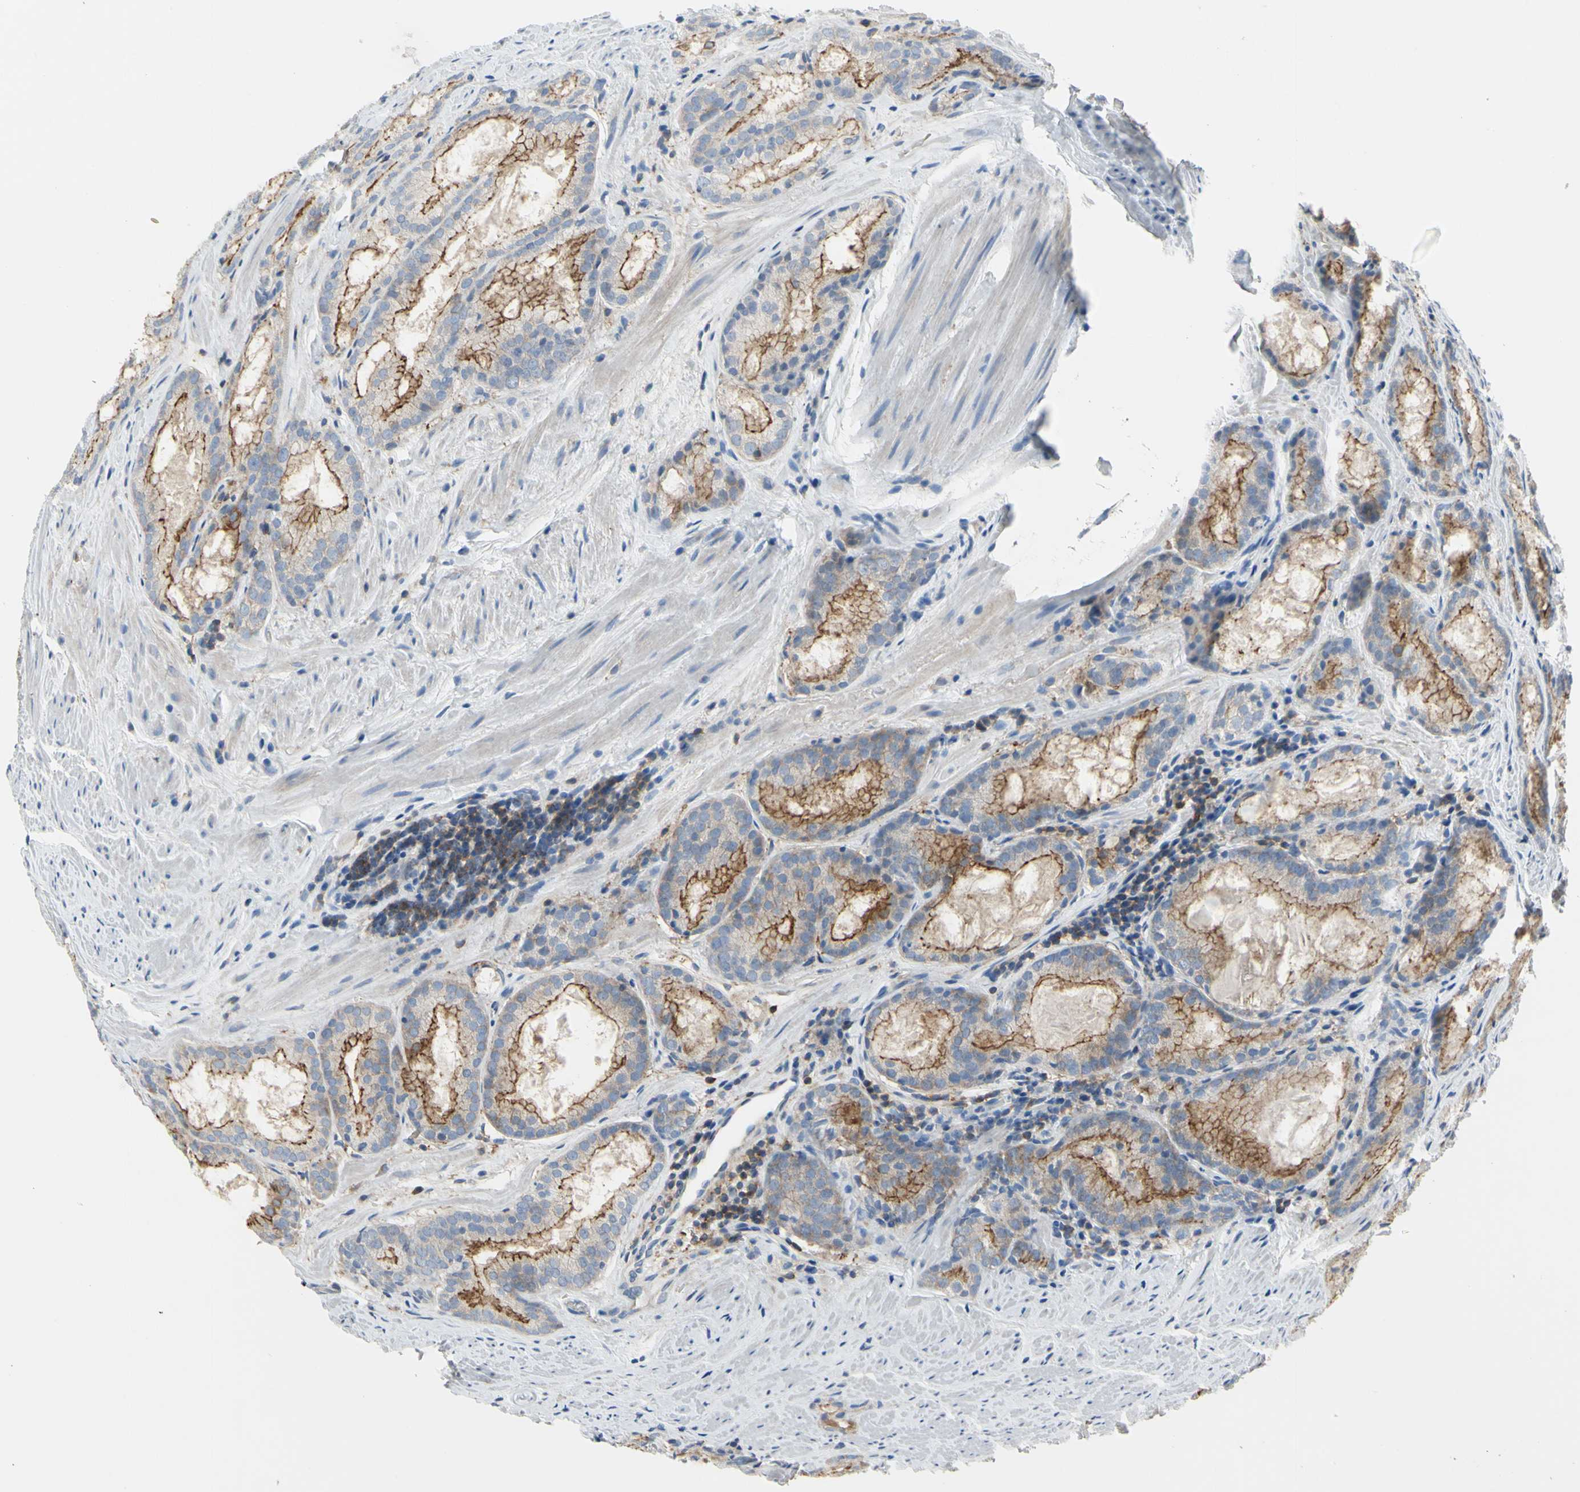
{"staining": {"intensity": "moderate", "quantity": ">75%", "location": "cytoplasmic/membranous"}, "tissue": "prostate cancer", "cell_type": "Tumor cells", "image_type": "cancer", "snomed": [{"axis": "morphology", "description": "Adenocarcinoma, Low grade"}, {"axis": "topography", "description": "Prostate"}], "caption": "A micrograph of prostate cancer stained for a protein reveals moderate cytoplasmic/membranous brown staining in tumor cells.", "gene": "MUC1", "patient": {"sex": "male", "age": 64}}